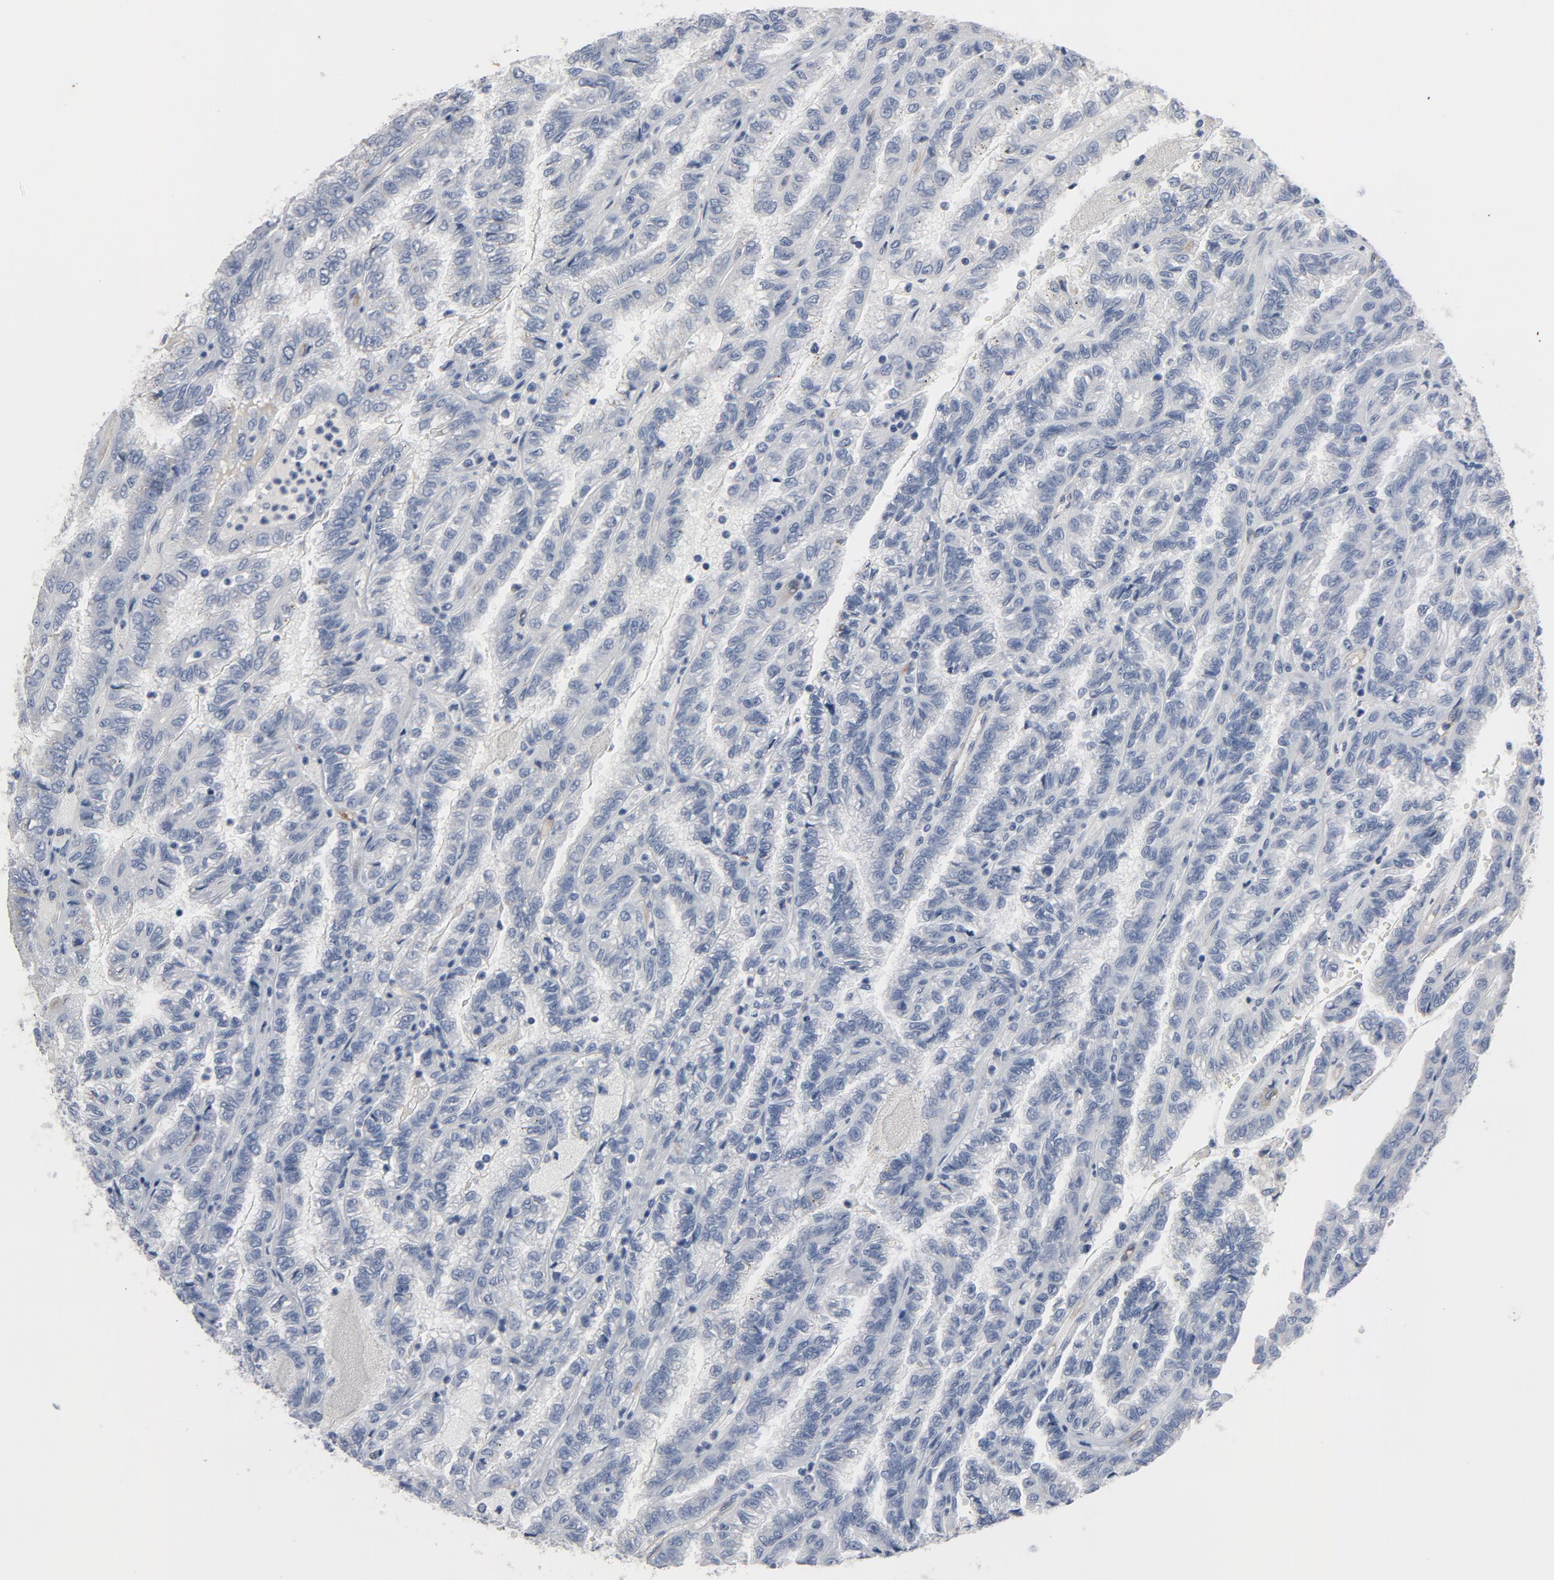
{"staining": {"intensity": "negative", "quantity": "none", "location": "none"}, "tissue": "renal cancer", "cell_type": "Tumor cells", "image_type": "cancer", "snomed": [{"axis": "morphology", "description": "Inflammation, NOS"}, {"axis": "morphology", "description": "Adenocarcinoma, NOS"}, {"axis": "topography", "description": "Kidney"}], "caption": "The image demonstrates no staining of tumor cells in renal cancer.", "gene": "KDR", "patient": {"sex": "male", "age": 68}}